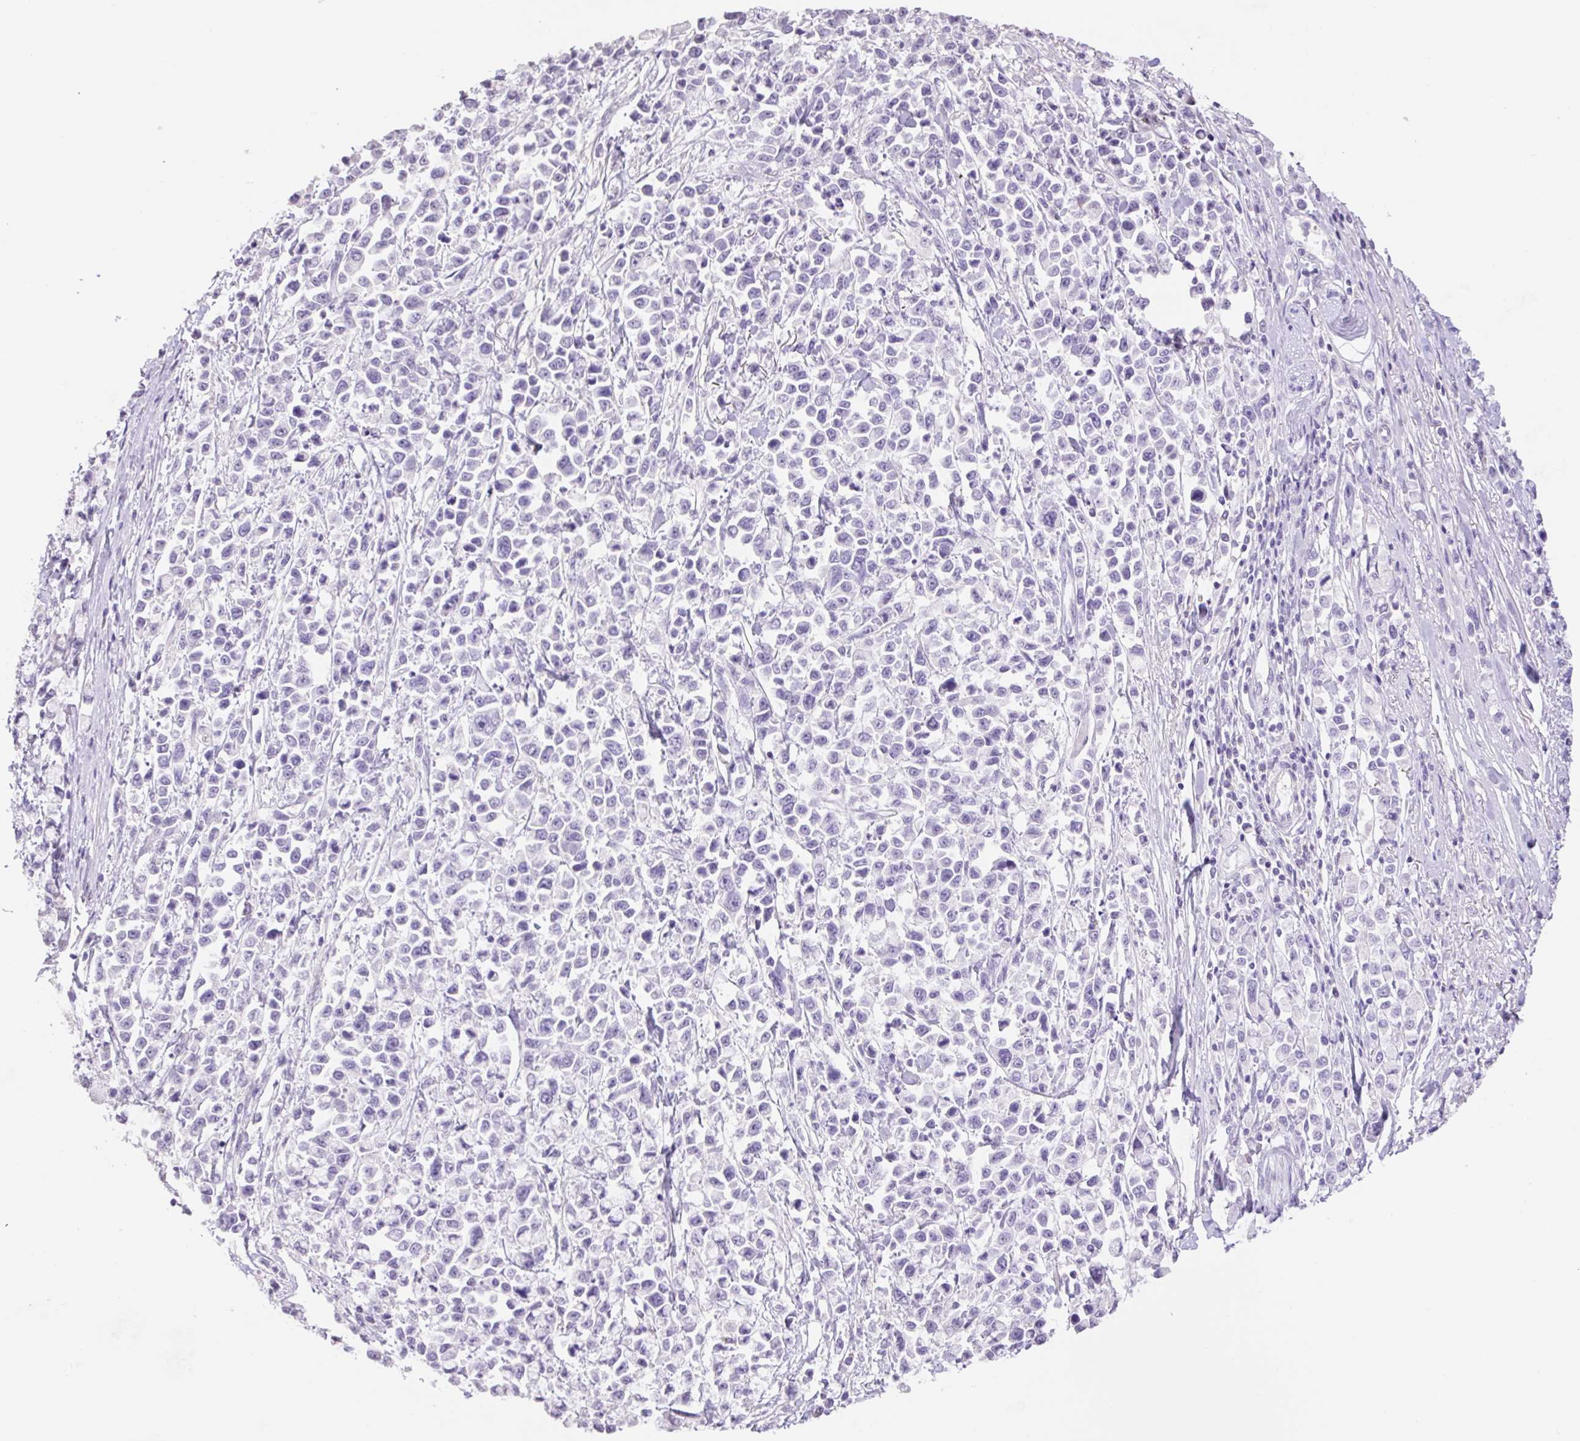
{"staining": {"intensity": "negative", "quantity": "none", "location": "none"}, "tissue": "stomach cancer", "cell_type": "Tumor cells", "image_type": "cancer", "snomed": [{"axis": "morphology", "description": "Adenocarcinoma, NOS"}, {"axis": "topography", "description": "Stomach"}], "caption": "The micrograph demonstrates no significant expression in tumor cells of stomach cancer (adenocarcinoma). (DAB immunohistochemistry (IHC) visualized using brightfield microscopy, high magnification).", "gene": "HCRTR2", "patient": {"sex": "female", "age": 81}}